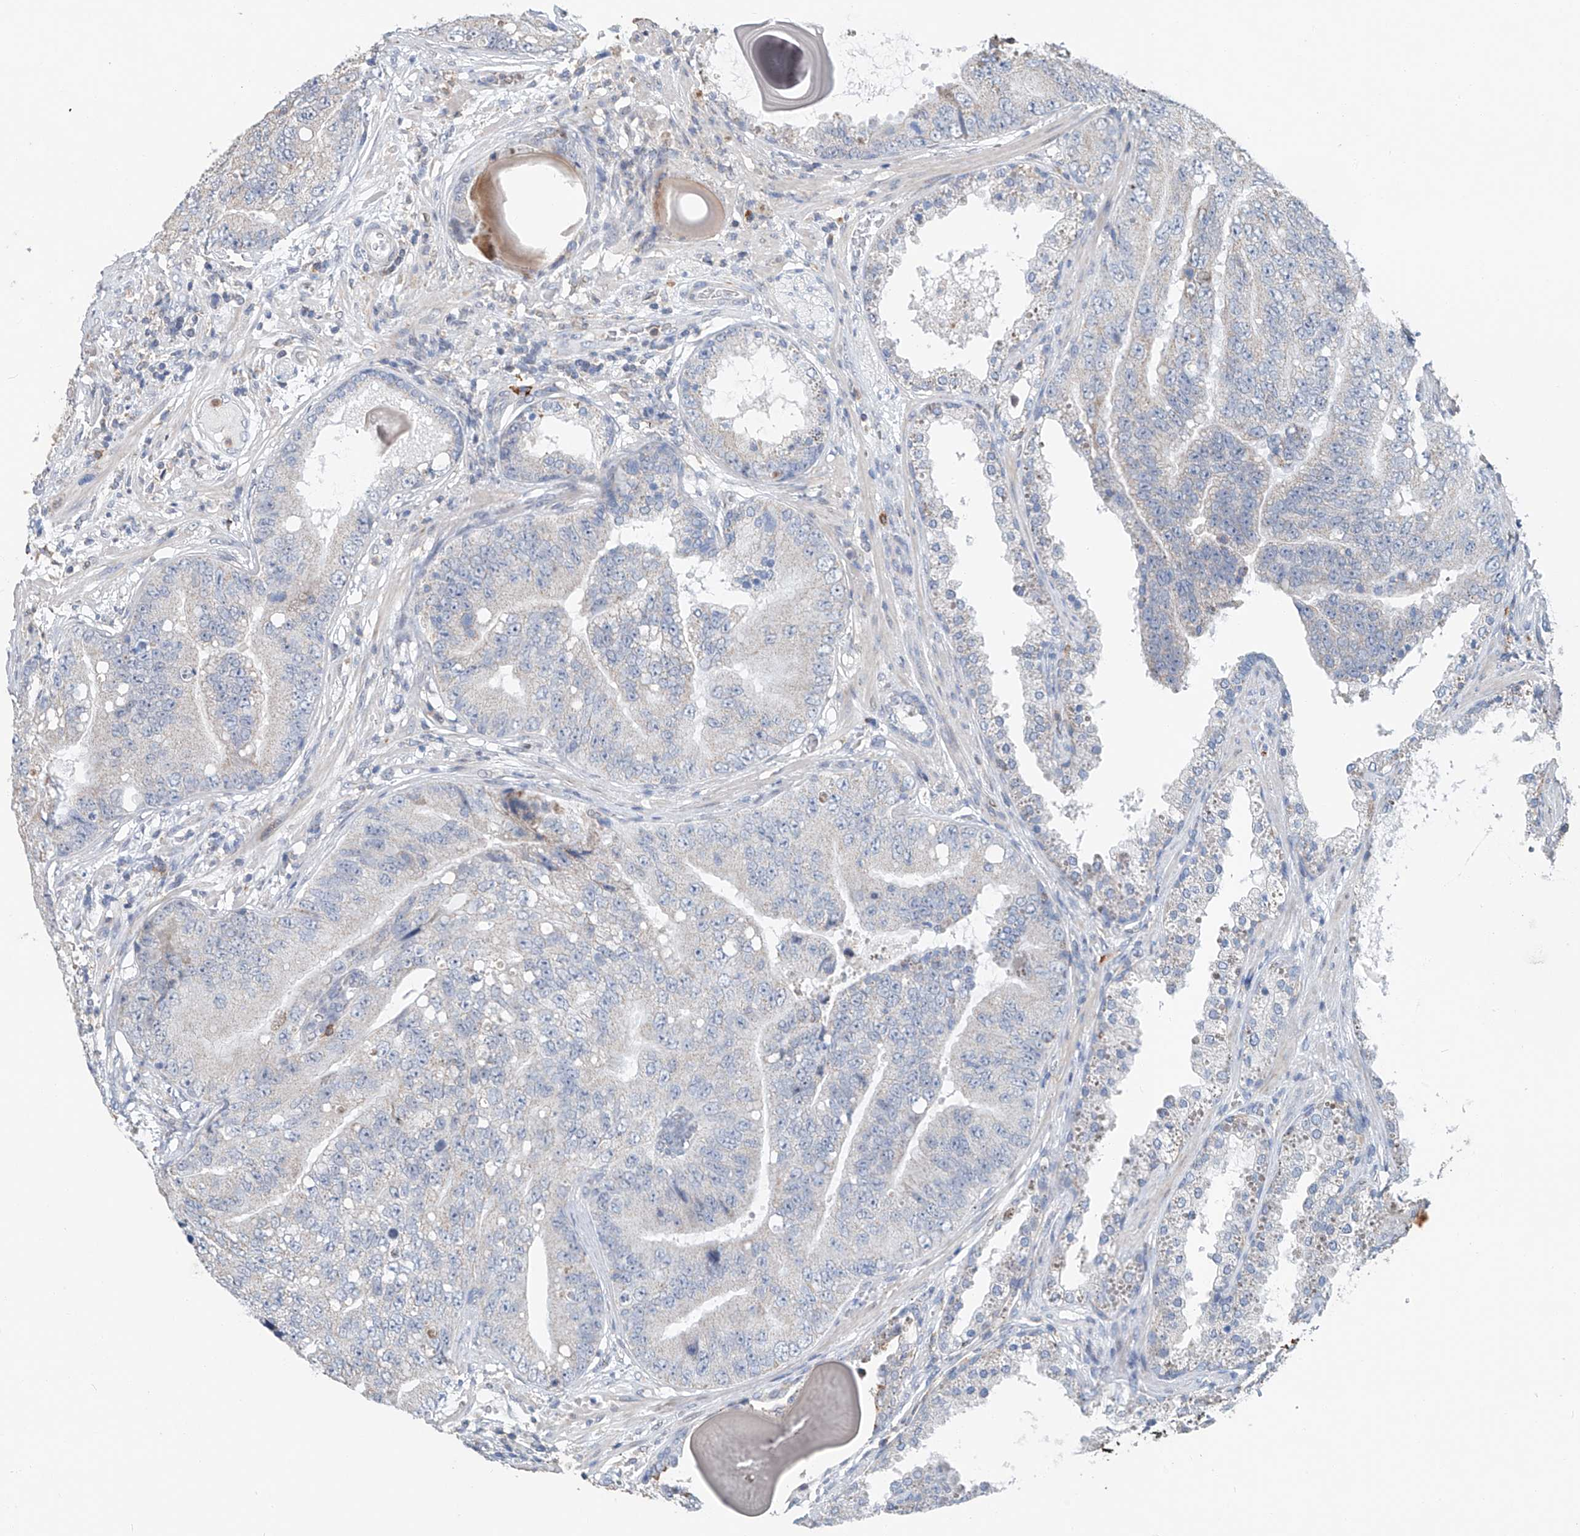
{"staining": {"intensity": "negative", "quantity": "none", "location": "none"}, "tissue": "prostate cancer", "cell_type": "Tumor cells", "image_type": "cancer", "snomed": [{"axis": "morphology", "description": "Adenocarcinoma, High grade"}, {"axis": "topography", "description": "Prostate"}], "caption": "DAB immunohistochemical staining of prostate cancer (adenocarcinoma (high-grade)) shows no significant staining in tumor cells.", "gene": "KLF15", "patient": {"sex": "male", "age": 70}}